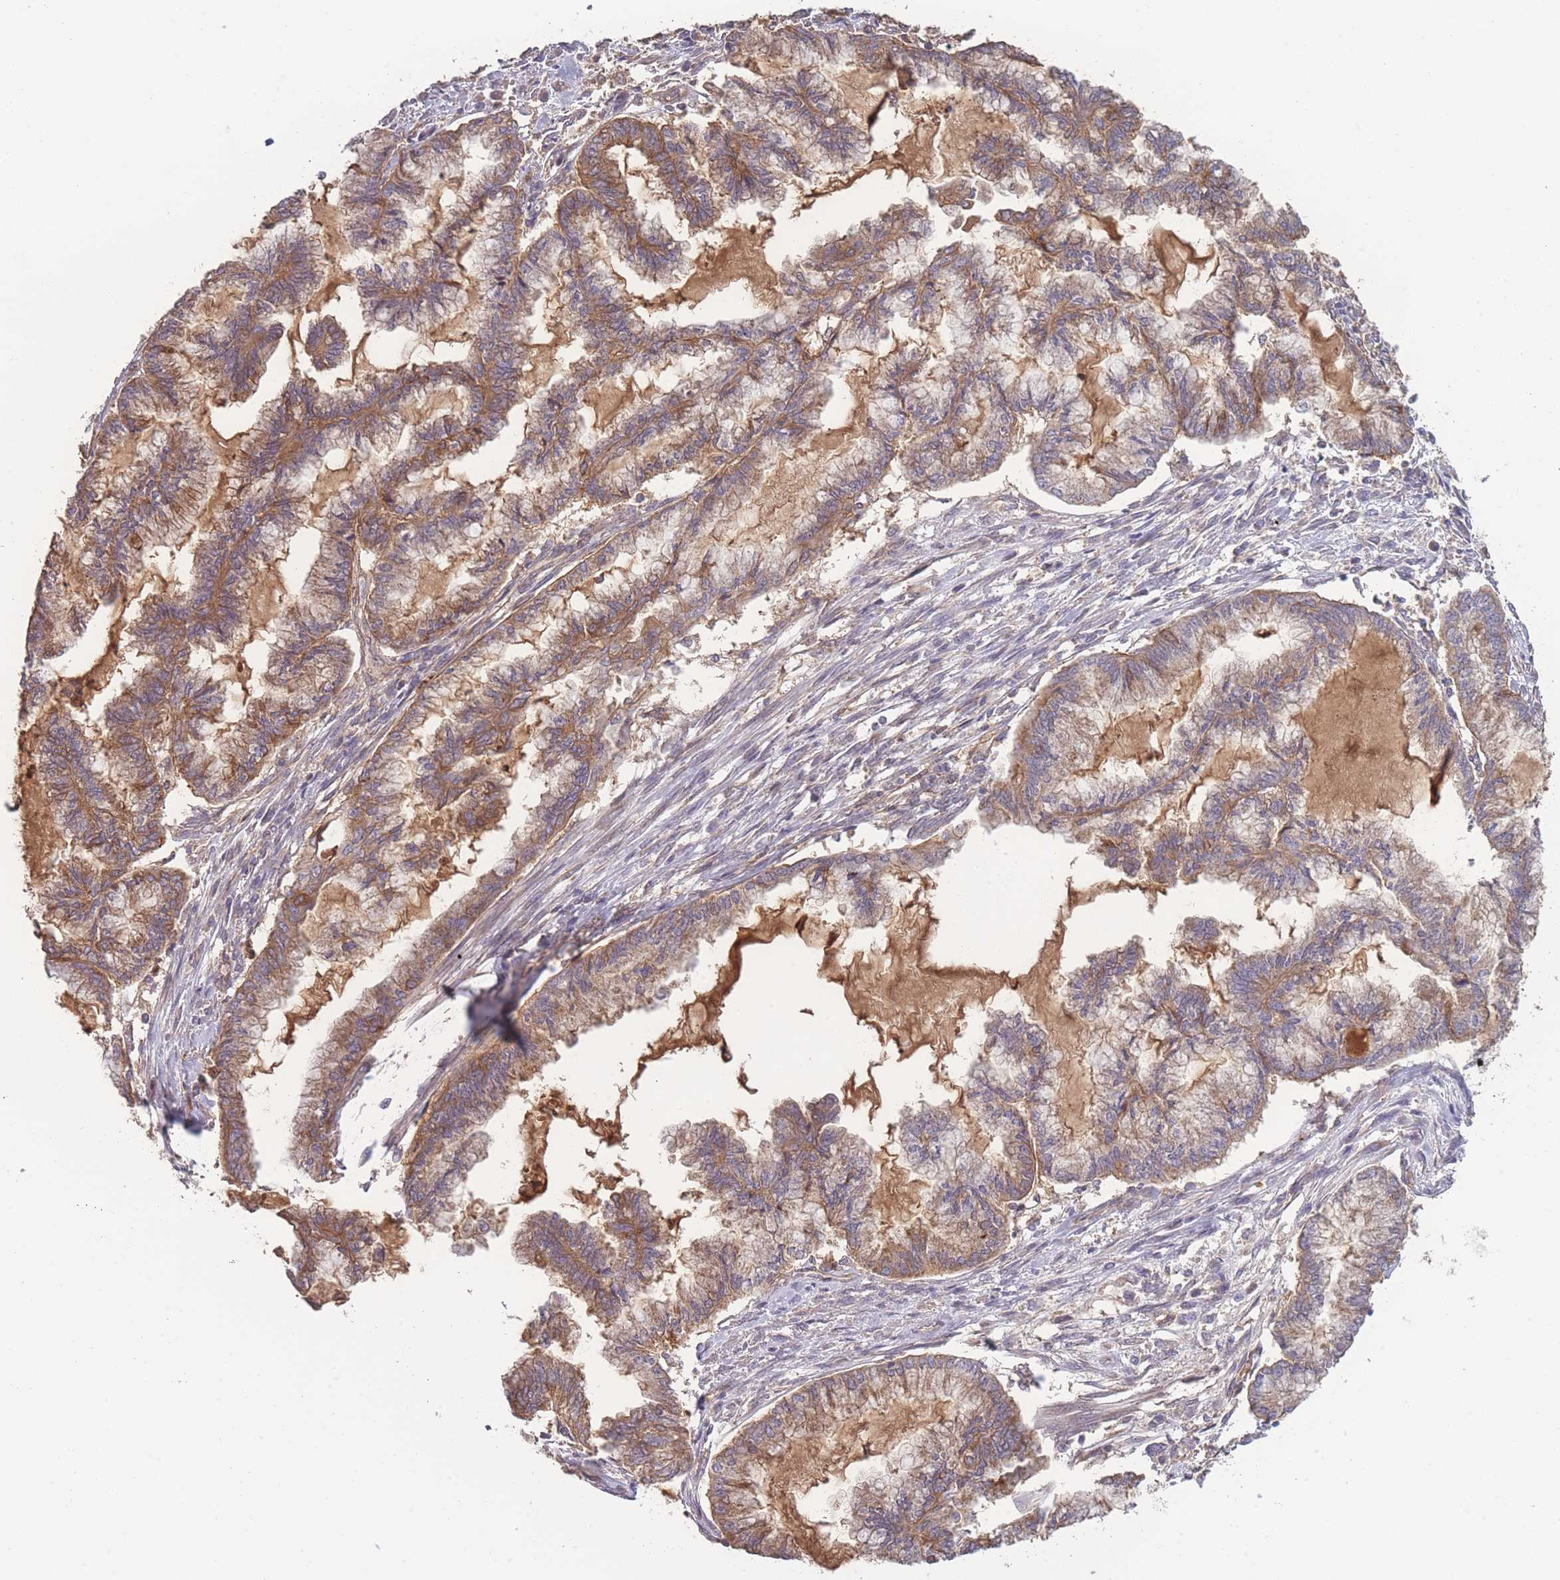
{"staining": {"intensity": "moderate", "quantity": ">75%", "location": "cytoplasmic/membranous"}, "tissue": "endometrial cancer", "cell_type": "Tumor cells", "image_type": "cancer", "snomed": [{"axis": "morphology", "description": "Adenocarcinoma, NOS"}, {"axis": "topography", "description": "Endometrium"}], "caption": "Adenocarcinoma (endometrial) stained with a protein marker exhibits moderate staining in tumor cells.", "gene": "STEAP3", "patient": {"sex": "female", "age": 86}}